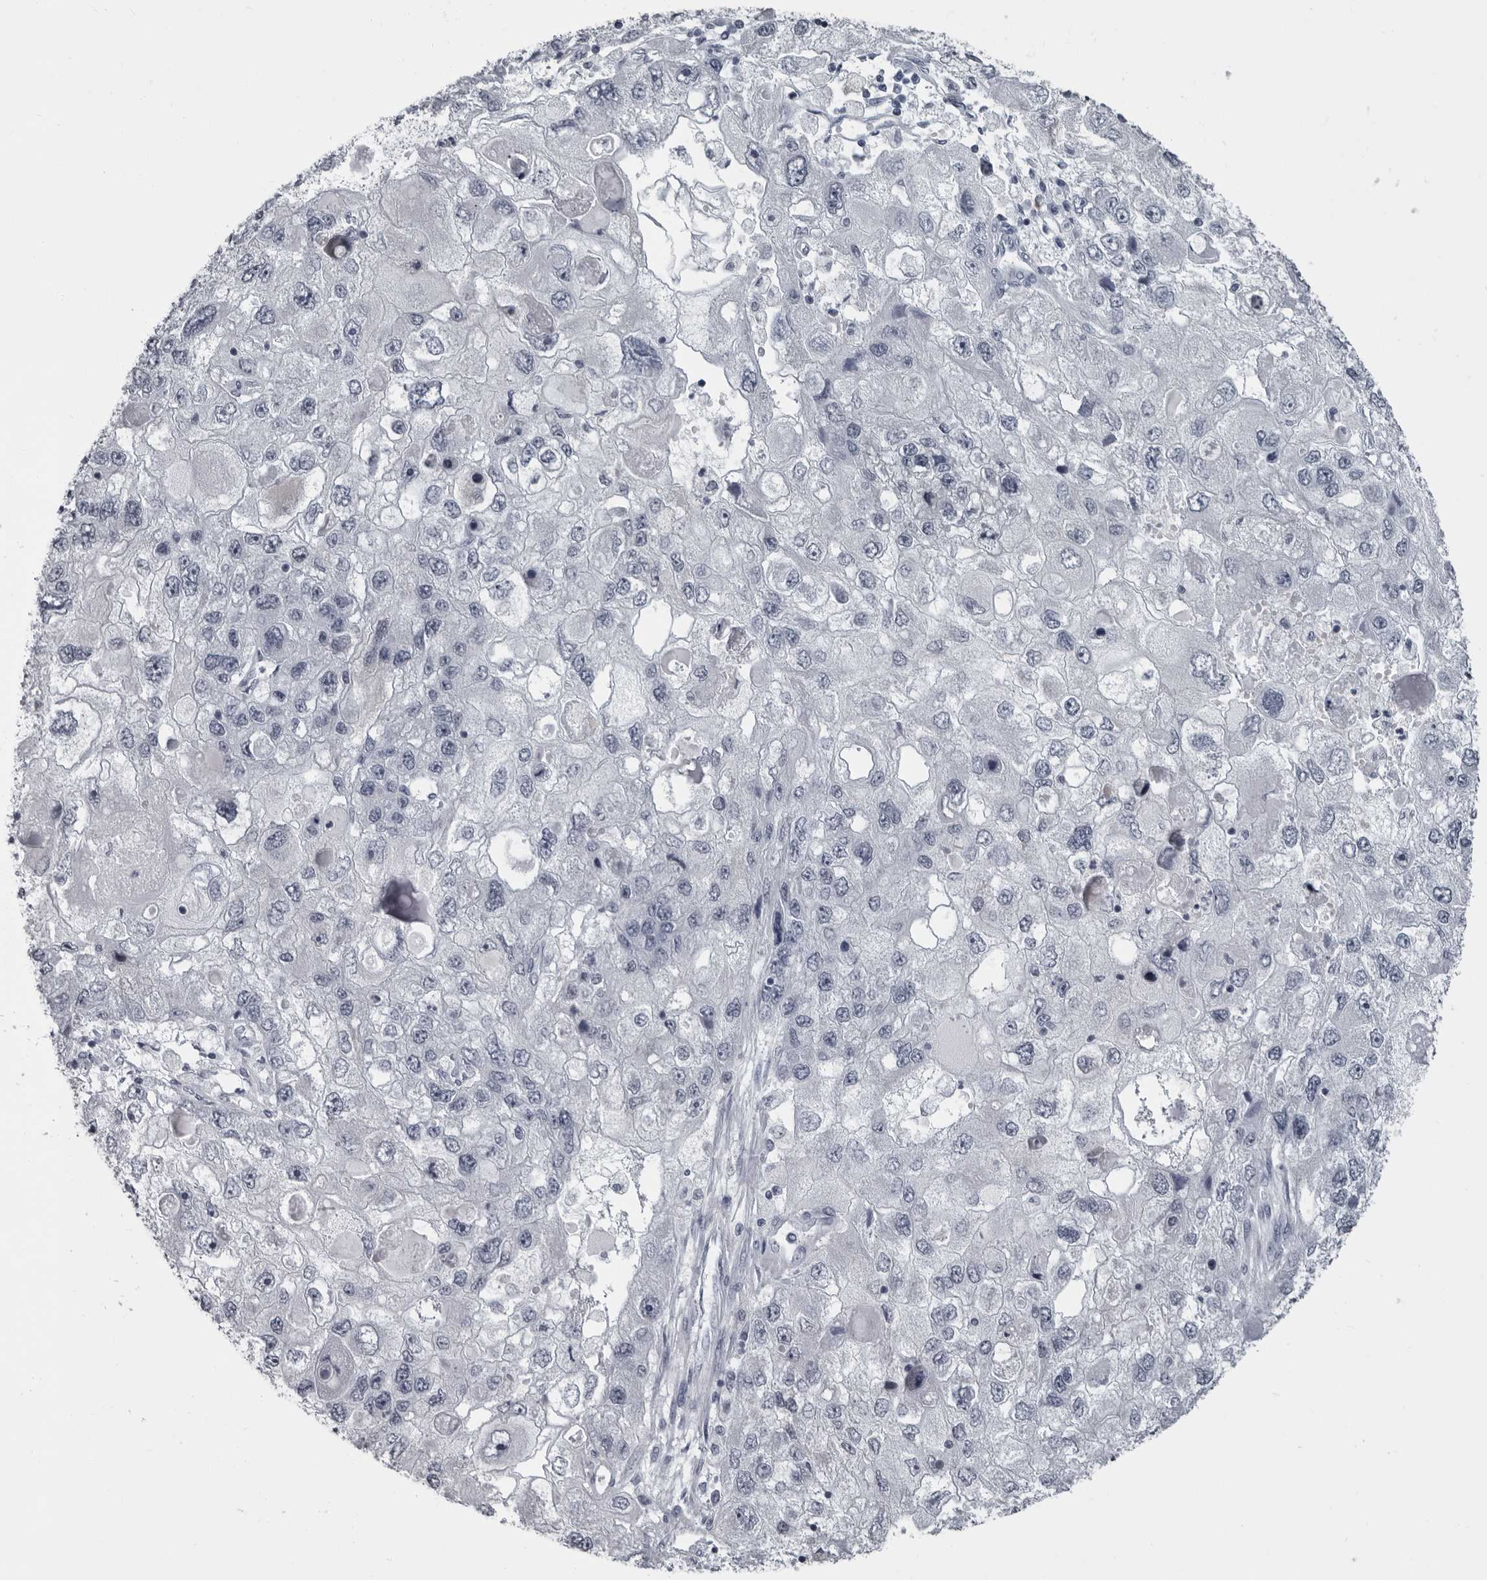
{"staining": {"intensity": "negative", "quantity": "none", "location": "none"}, "tissue": "endometrial cancer", "cell_type": "Tumor cells", "image_type": "cancer", "snomed": [{"axis": "morphology", "description": "Adenocarcinoma, NOS"}, {"axis": "topography", "description": "Endometrium"}], "caption": "Immunohistochemistry of human endometrial cancer (adenocarcinoma) demonstrates no expression in tumor cells.", "gene": "LZIC", "patient": {"sex": "female", "age": 49}}